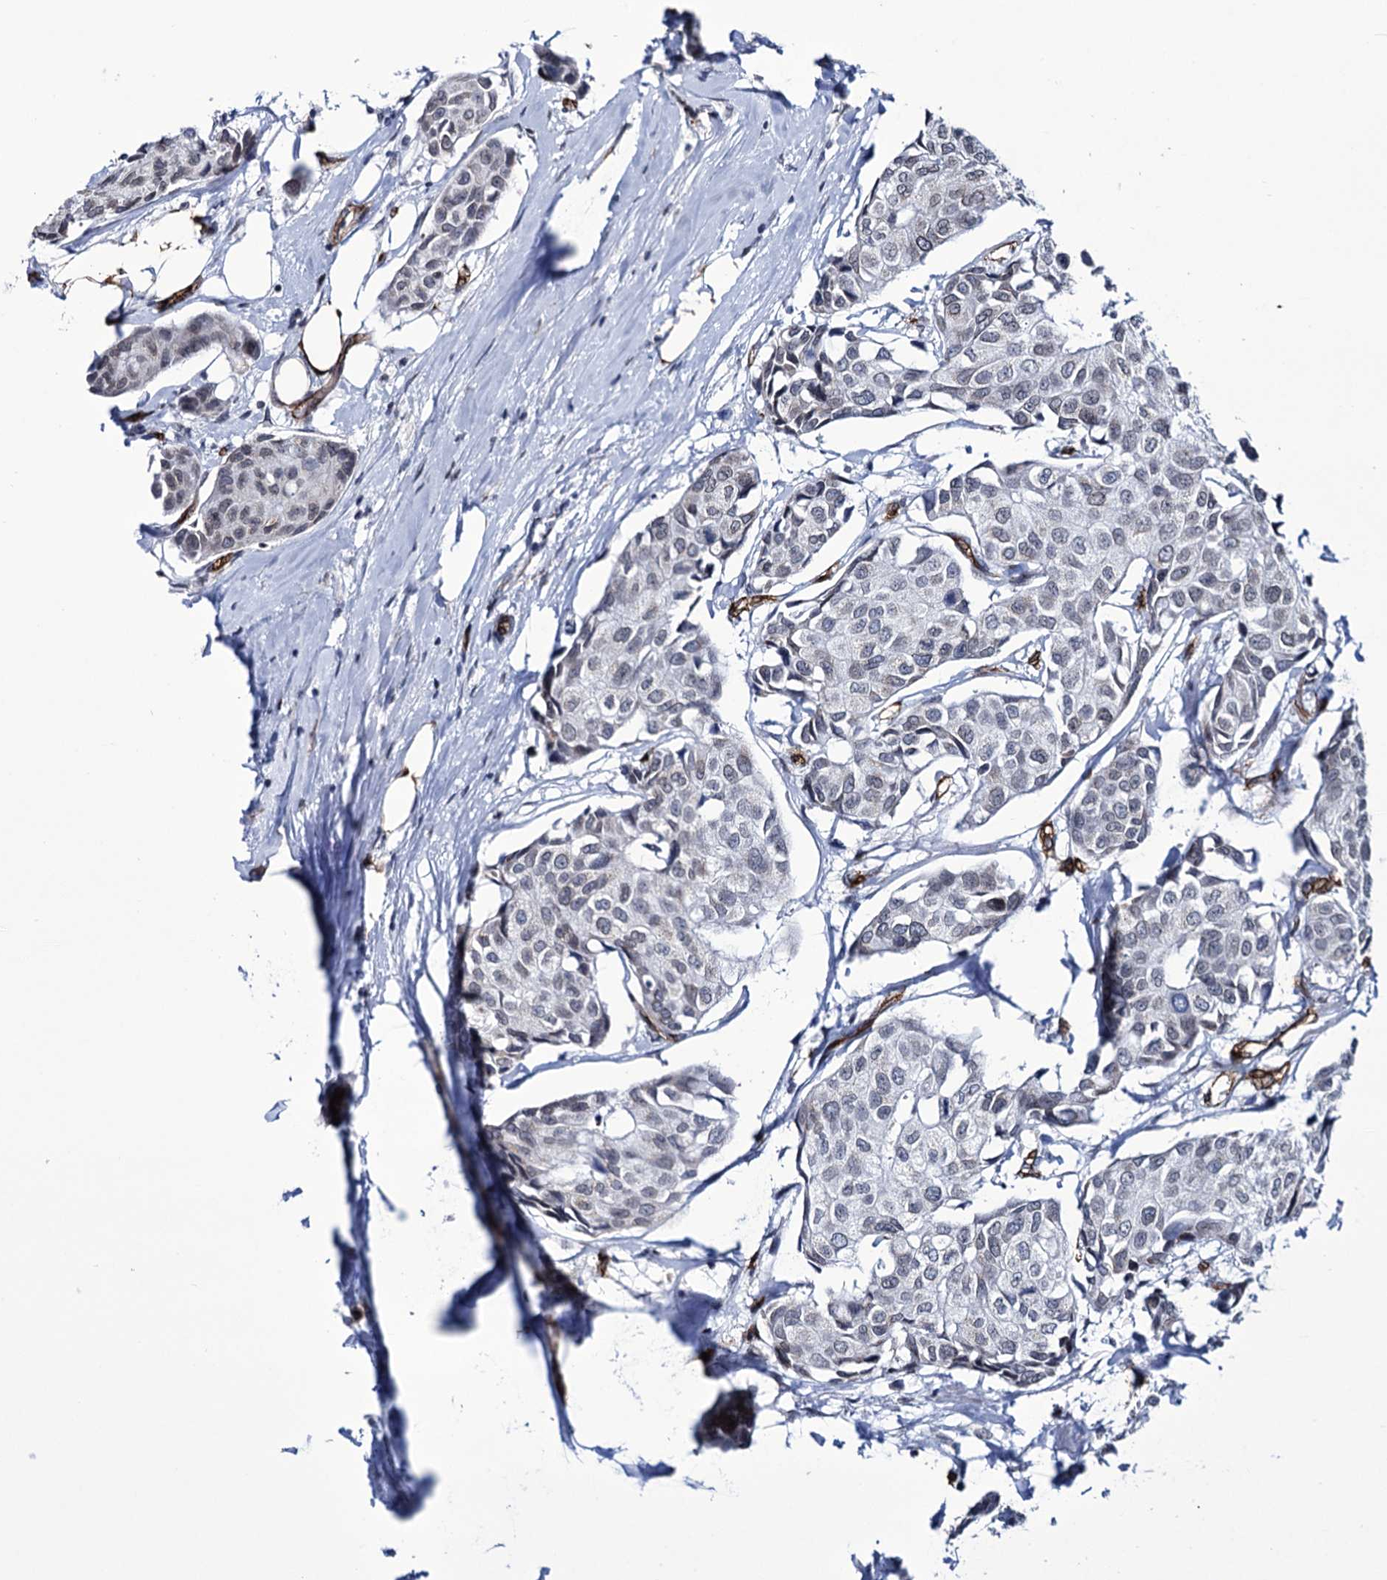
{"staining": {"intensity": "negative", "quantity": "none", "location": "none"}, "tissue": "breast cancer", "cell_type": "Tumor cells", "image_type": "cancer", "snomed": [{"axis": "morphology", "description": "Duct carcinoma"}, {"axis": "topography", "description": "Breast"}], "caption": "The image shows no significant positivity in tumor cells of intraductal carcinoma (breast). (DAB immunohistochemistry (IHC), high magnification).", "gene": "ZC3H12C", "patient": {"sex": "female", "age": 80}}